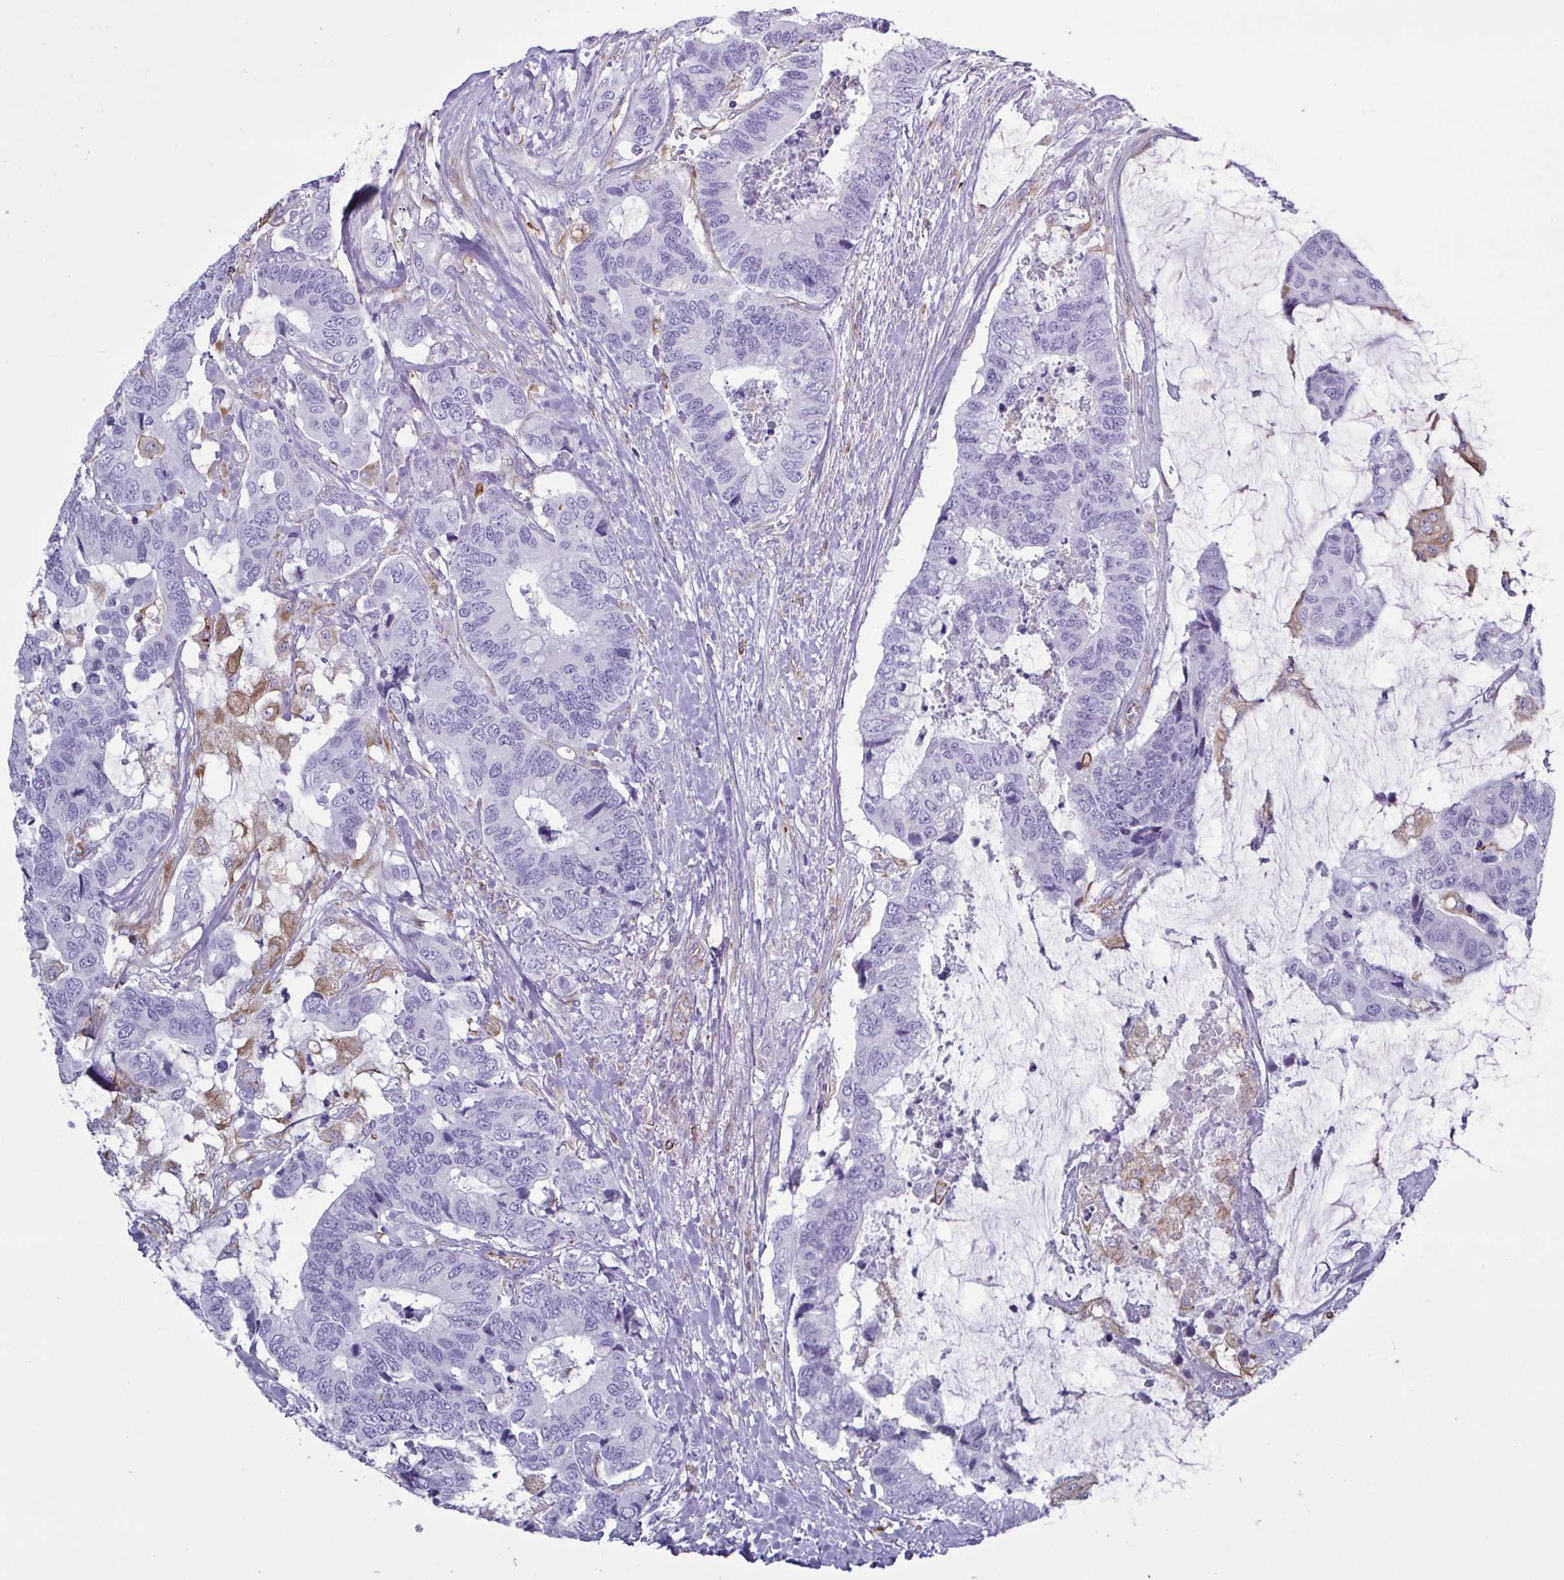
{"staining": {"intensity": "negative", "quantity": "none", "location": "none"}, "tissue": "colorectal cancer", "cell_type": "Tumor cells", "image_type": "cancer", "snomed": [{"axis": "morphology", "description": "Adenocarcinoma, NOS"}, {"axis": "topography", "description": "Rectum"}], "caption": "Human colorectal cancer (adenocarcinoma) stained for a protein using immunohistochemistry exhibits no staining in tumor cells.", "gene": "TMEM86B", "patient": {"sex": "female", "age": 59}}